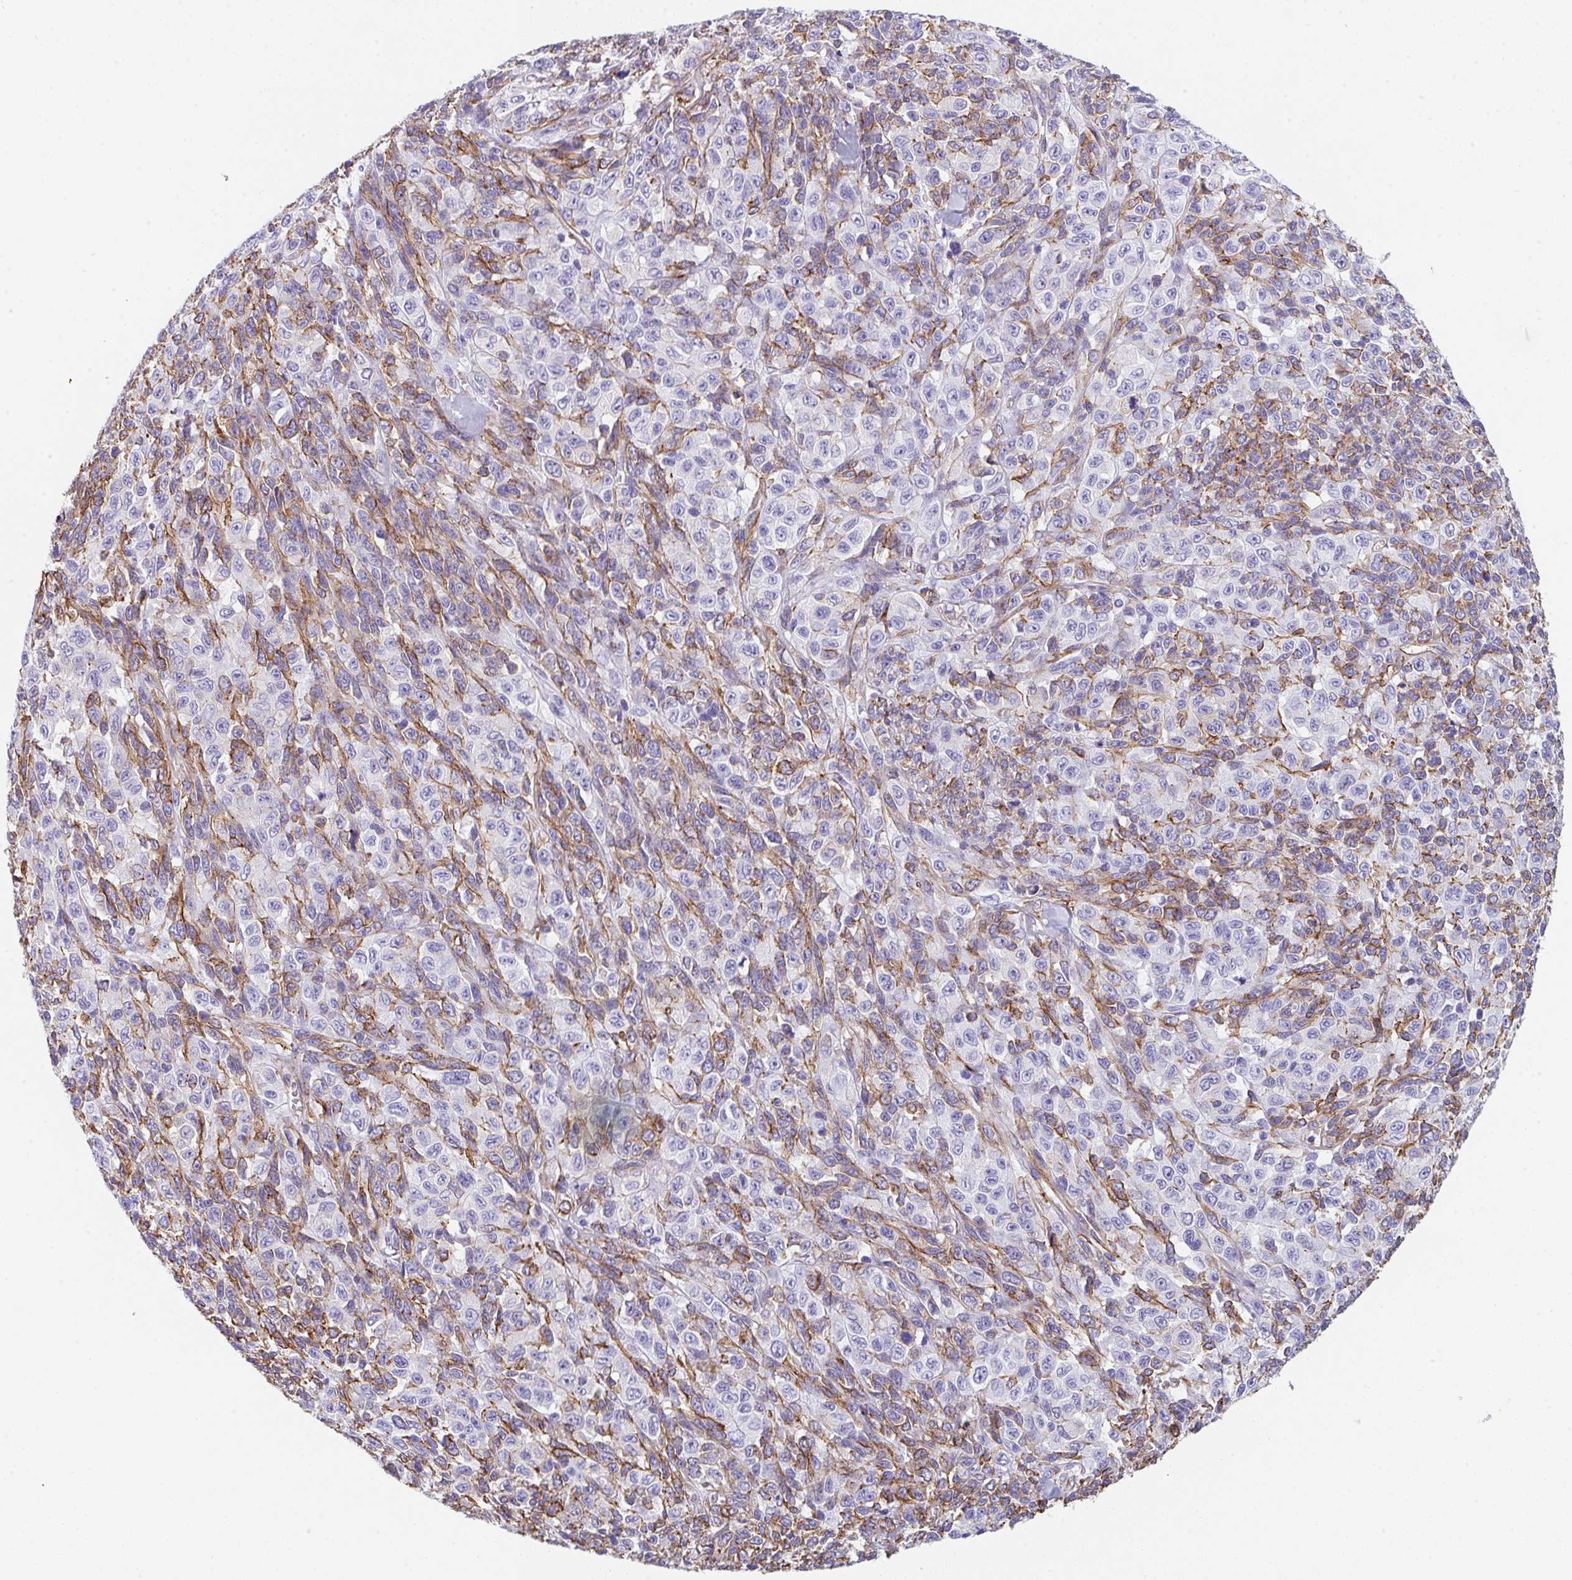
{"staining": {"intensity": "weak", "quantity": "<25%", "location": "cytoplasmic/membranous"}, "tissue": "melanoma", "cell_type": "Tumor cells", "image_type": "cancer", "snomed": [{"axis": "morphology", "description": "Malignant melanoma, NOS"}, {"axis": "topography", "description": "Skin"}], "caption": "Tumor cells show no significant protein positivity in malignant melanoma. The staining was performed using DAB (3,3'-diaminobenzidine) to visualize the protein expression in brown, while the nuclei were stained in blue with hematoxylin (Magnification: 20x).", "gene": "DBN1", "patient": {"sex": "female", "age": 66}}